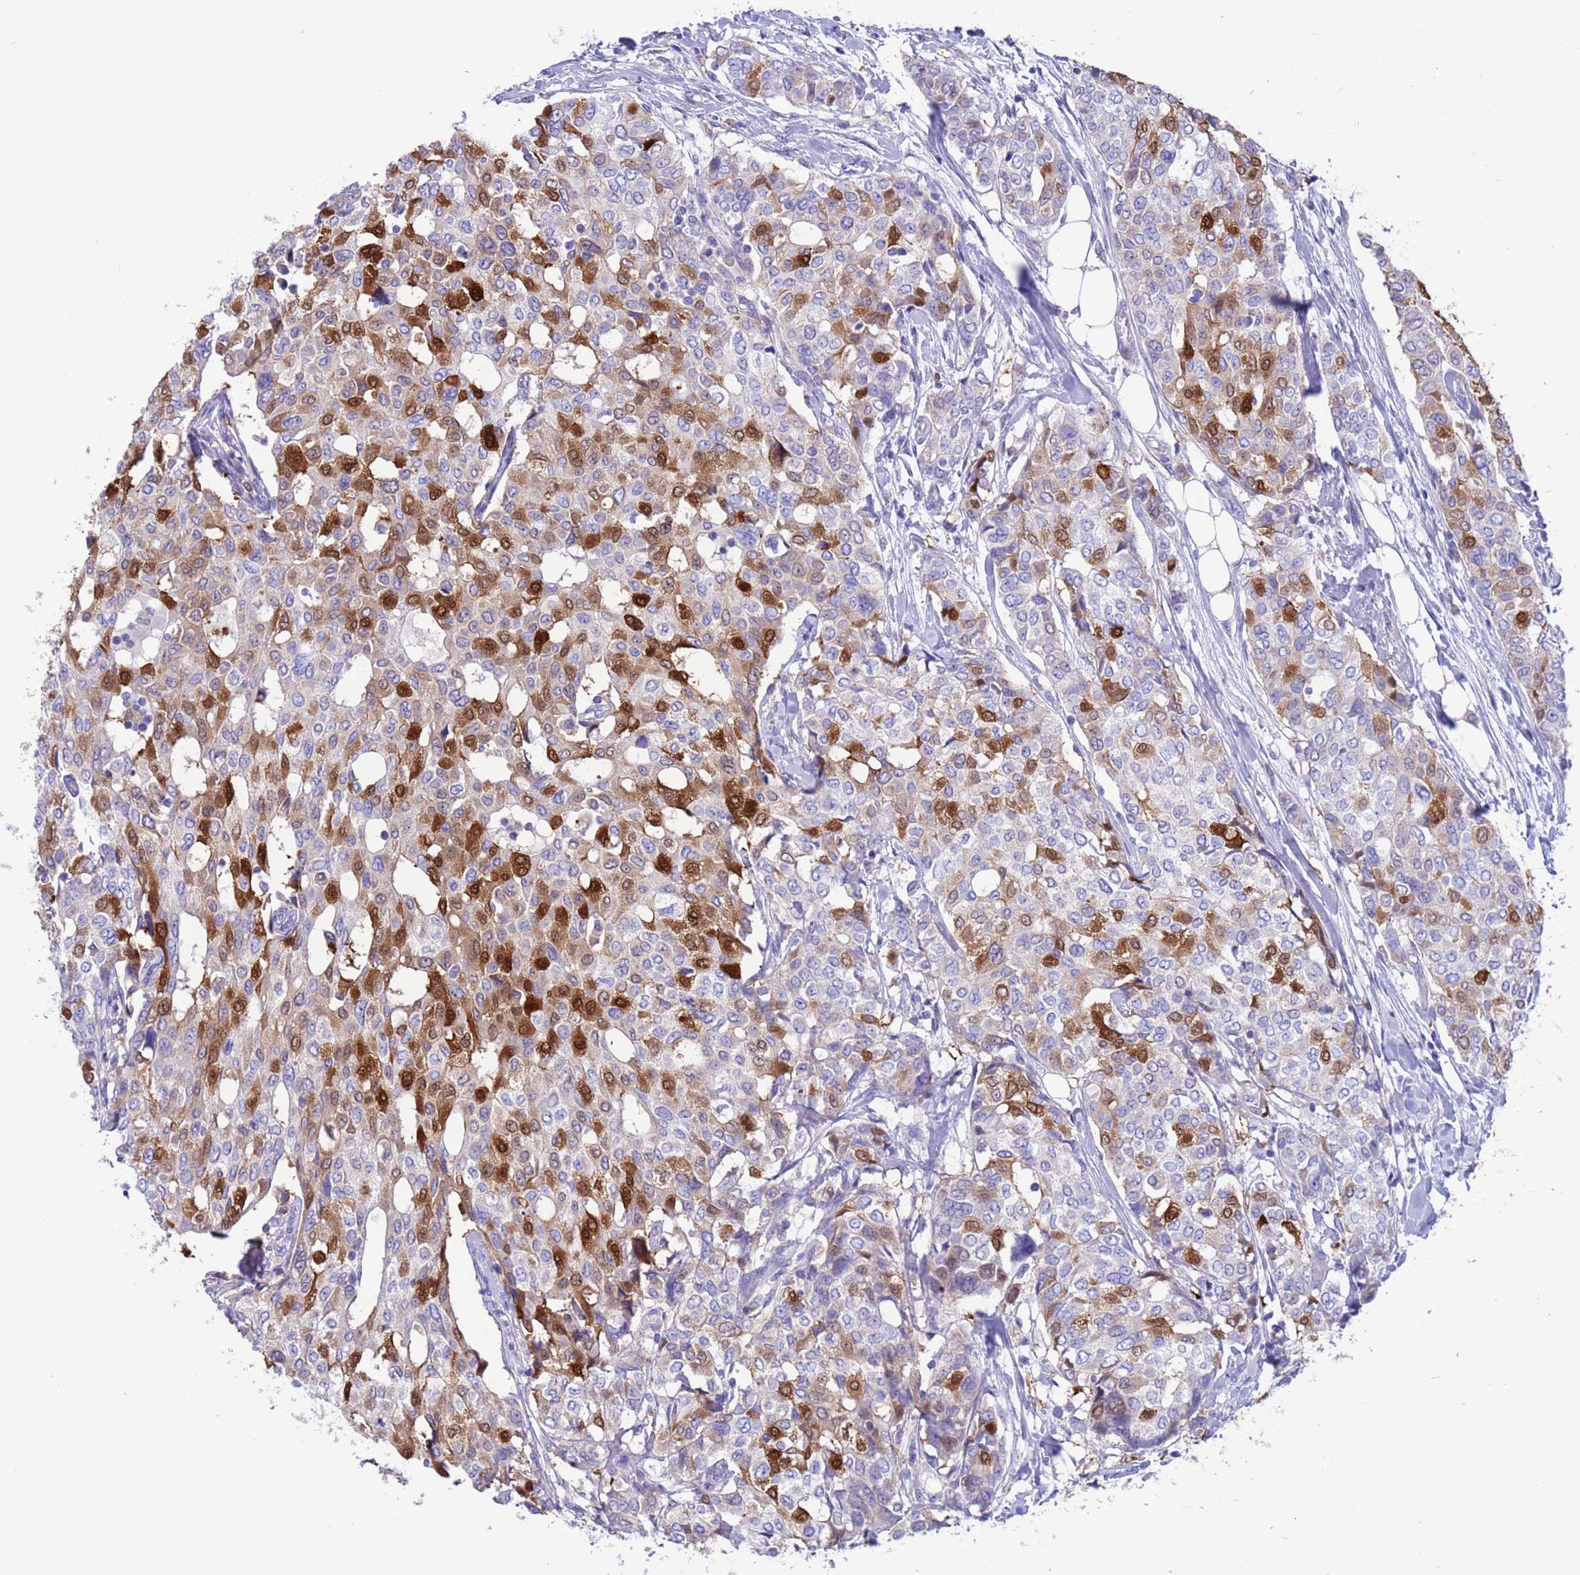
{"staining": {"intensity": "strong", "quantity": "<25%", "location": "cytoplasmic/membranous,nuclear"}, "tissue": "breast cancer", "cell_type": "Tumor cells", "image_type": "cancer", "snomed": [{"axis": "morphology", "description": "Lobular carcinoma"}, {"axis": "topography", "description": "Breast"}], "caption": "Breast cancer stained for a protein demonstrates strong cytoplasmic/membranous and nuclear positivity in tumor cells.", "gene": "C6orf47", "patient": {"sex": "female", "age": 51}}